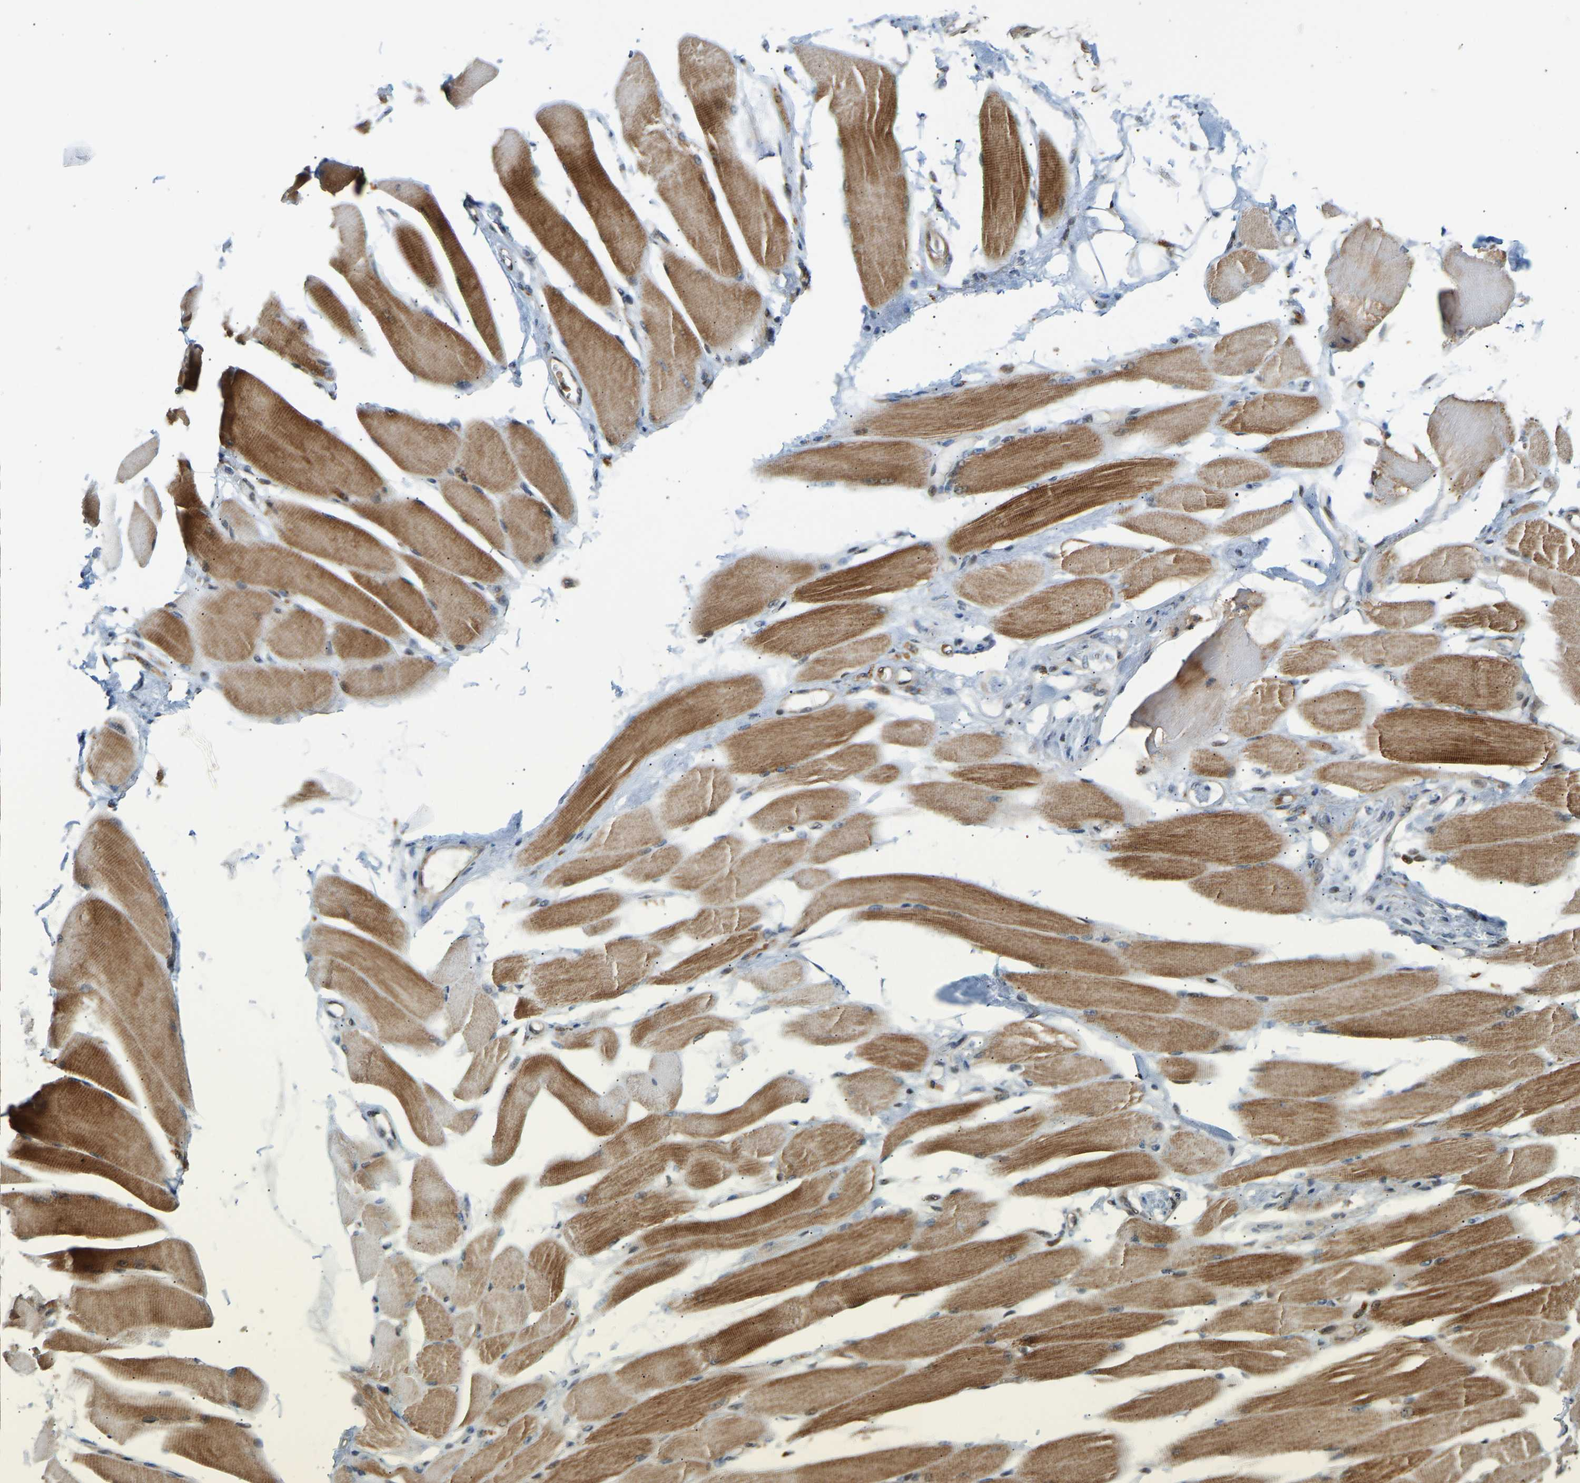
{"staining": {"intensity": "strong", "quantity": ">75%", "location": "cytoplasmic/membranous"}, "tissue": "skeletal muscle", "cell_type": "Myocytes", "image_type": "normal", "snomed": [{"axis": "morphology", "description": "Normal tissue, NOS"}, {"axis": "topography", "description": "Skeletal muscle"}, {"axis": "topography", "description": "Peripheral nerve tissue"}], "caption": "Protein expression analysis of unremarkable skeletal muscle exhibits strong cytoplasmic/membranous staining in about >75% of myocytes.", "gene": "POGLUT2", "patient": {"sex": "female", "age": 84}}